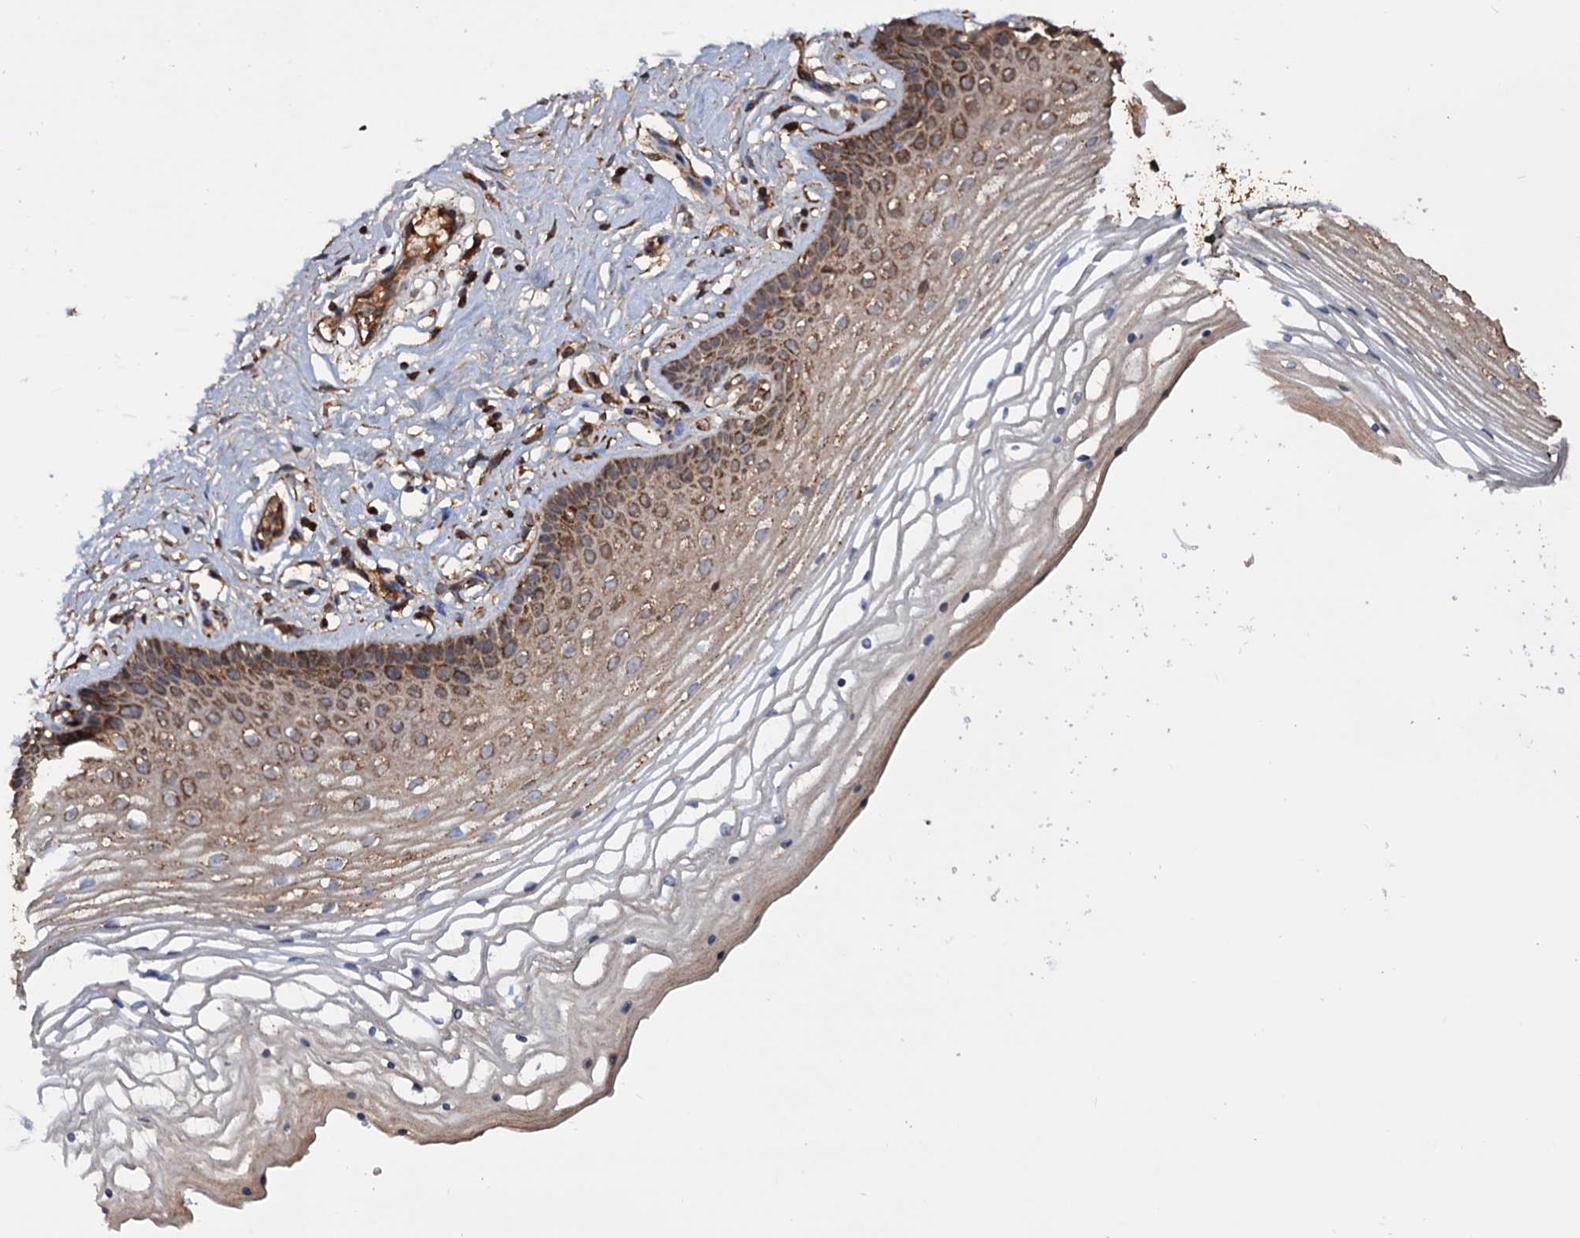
{"staining": {"intensity": "moderate", "quantity": "25%-75%", "location": "cytoplasmic/membranous"}, "tissue": "vagina", "cell_type": "Squamous epithelial cells", "image_type": "normal", "snomed": [{"axis": "morphology", "description": "Normal tissue, NOS"}, {"axis": "topography", "description": "Vagina"}], "caption": "DAB (3,3'-diaminobenzidine) immunohistochemical staining of normal human vagina displays moderate cytoplasmic/membranous protein staining in about 25%-75% of squamous epithelial cells. (brown staining indicates protein expression, while blue staining denotes nuclei).", "gene": "MRPL42", "patient": {"sex": "female", "age": 46}}